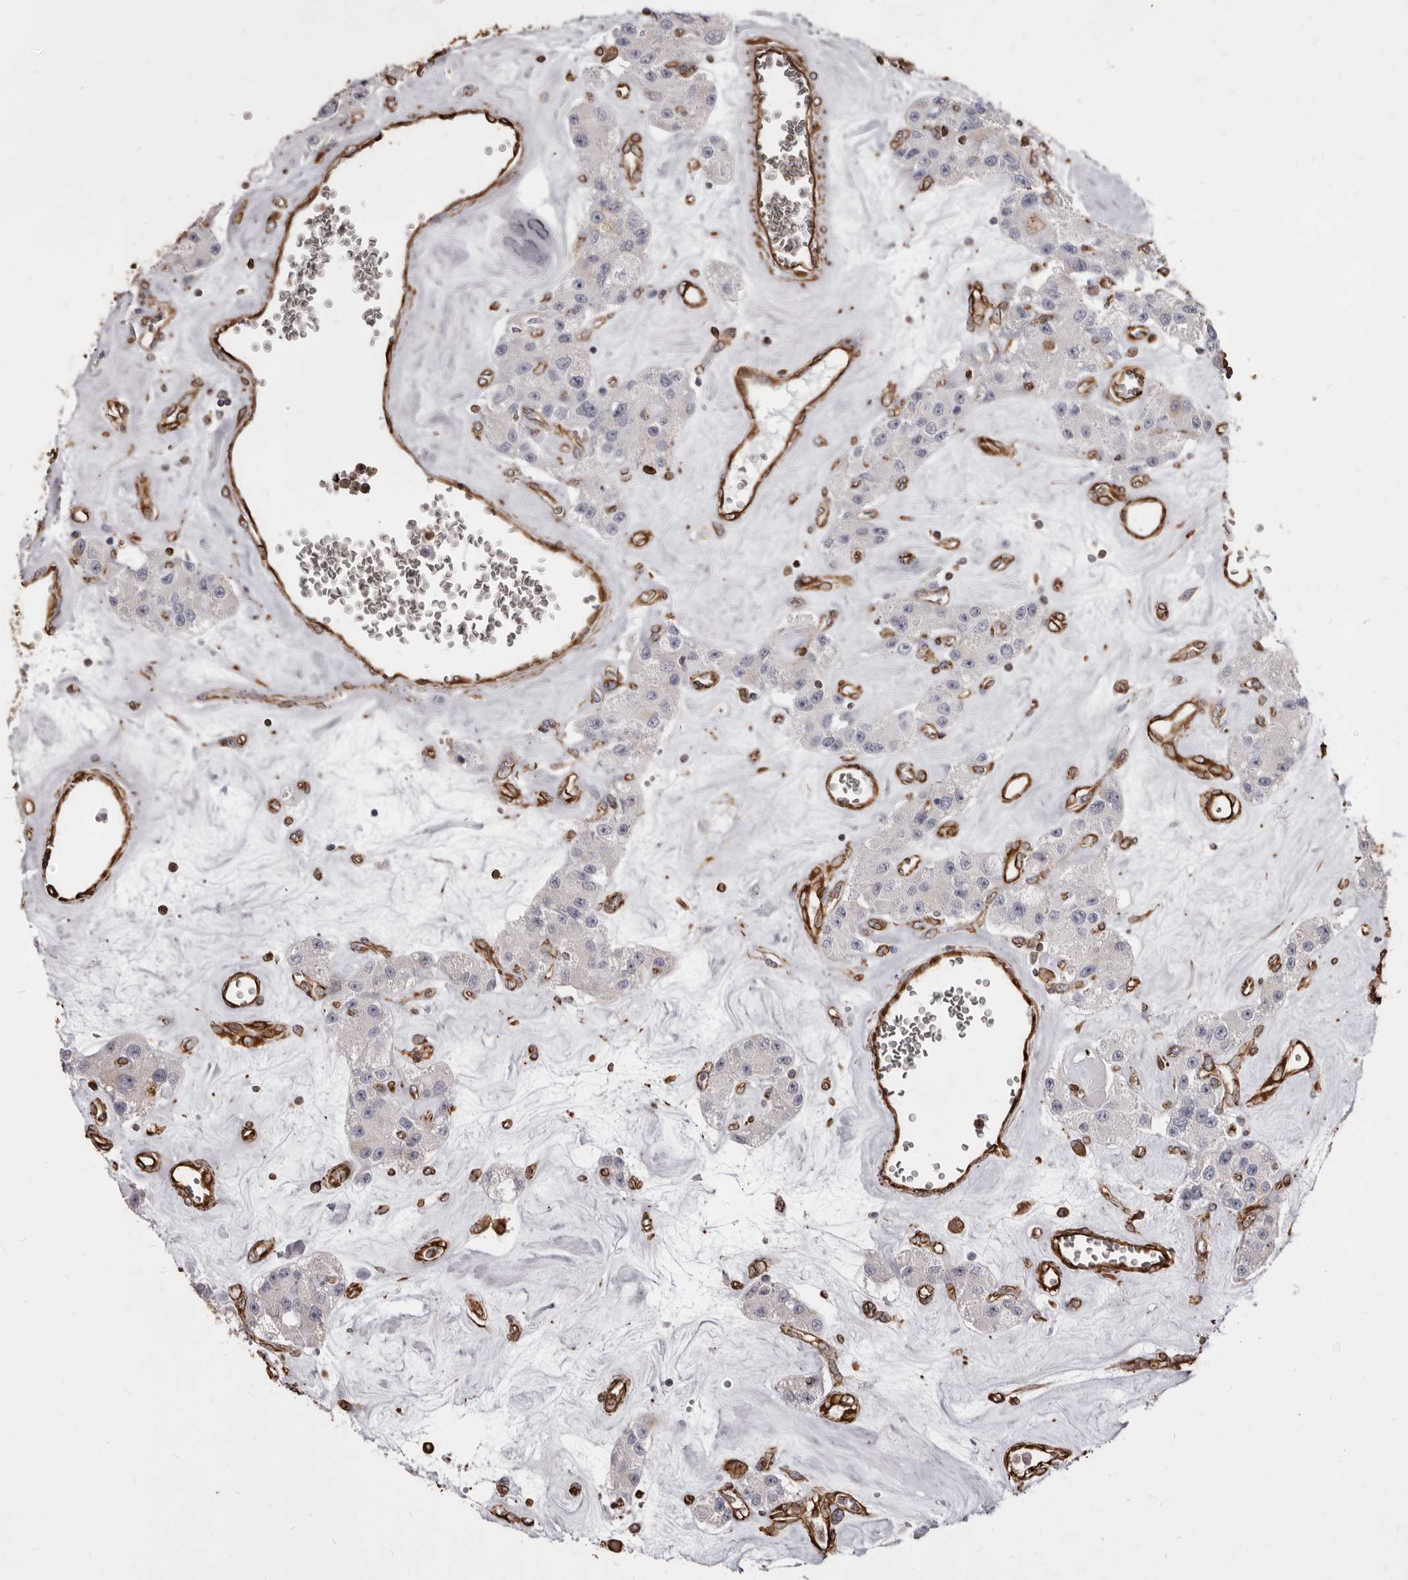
{"staining": {"intensity": "moderate", "quantity": "<25%", "location": "cytoplasmic/membranous"}, "tissue": "carcinoid", "cell_type": "Tumor cells", "image_type": "cancer", "snomed": [{"axis": "morphology", "description": "Carcinoid, malignant, NOS"}, {"axis": "topography", "description": "Pancreas"}], "caption": "Carcinoid (malignant) stained with a brown dye displays moderate cytoplasmic/membranous positive expression in approximately <25% of tumor cells.", "gene": "MTURN", "patient": {"sex": "male", "age": 41}}